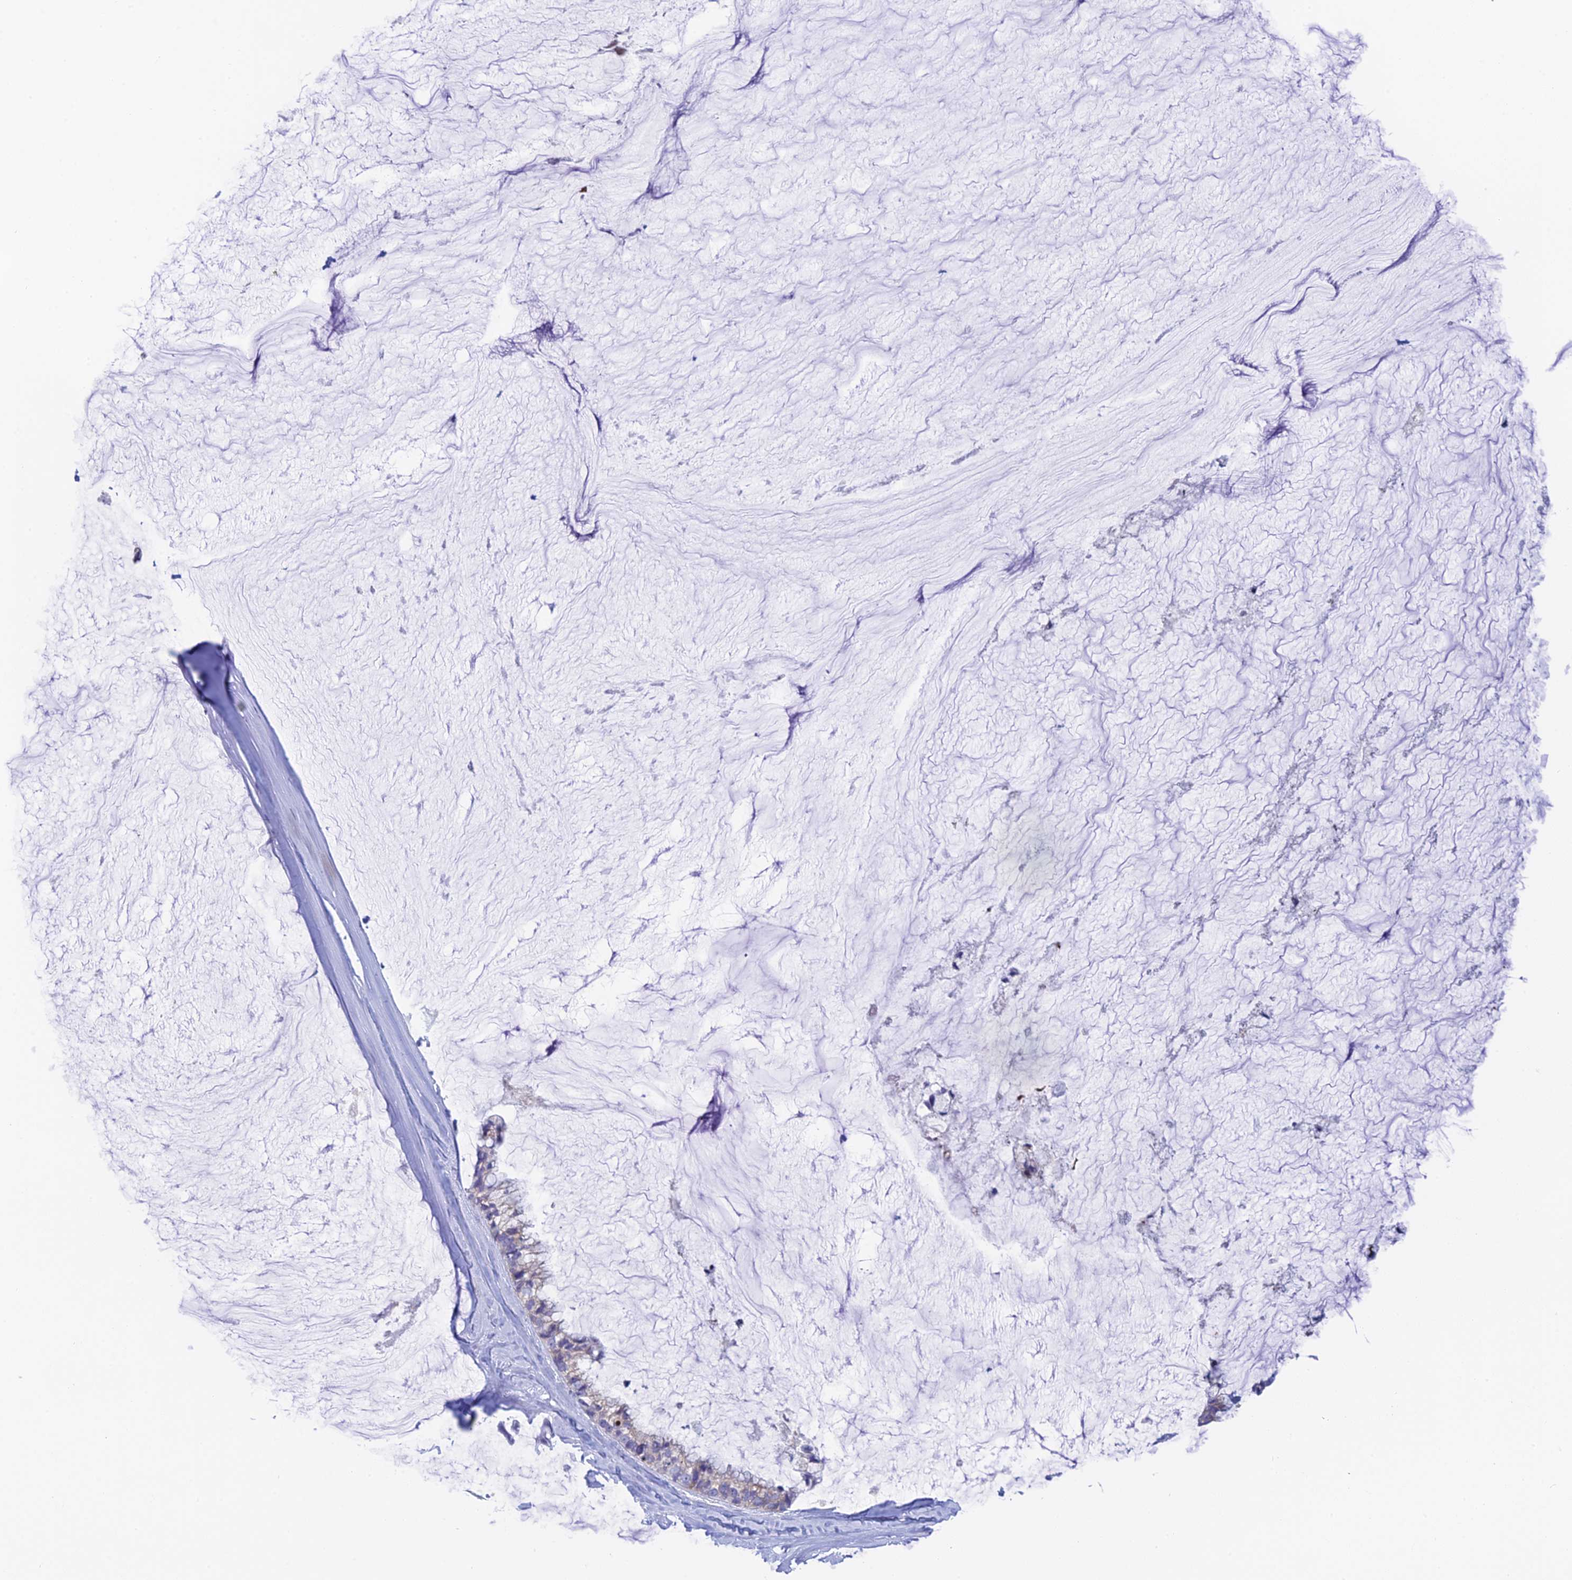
{"staining": {"intensity": "weak", "quantity": "25%-75%", "location": "cytoplasmic/membranous"}, "tissue": "ovarian cancer", "cell_type": "Tumor cells", "image_type": "cancer", "snomed": [{"axis": "morphology", "description": "Cystadenocarcinoma, mucinous, NOS"}, {"axis": "topography", "description": "Ovary"}], "caption": "This is an image of immunohistochemistry staining of mucinous cystadenocarcinoma (ovarian), which shows weak positivity in the cytoplasmic/membranous of tumor cells.", "gene": "REXO5", "patient": {"sex": "female", "age": 39}}